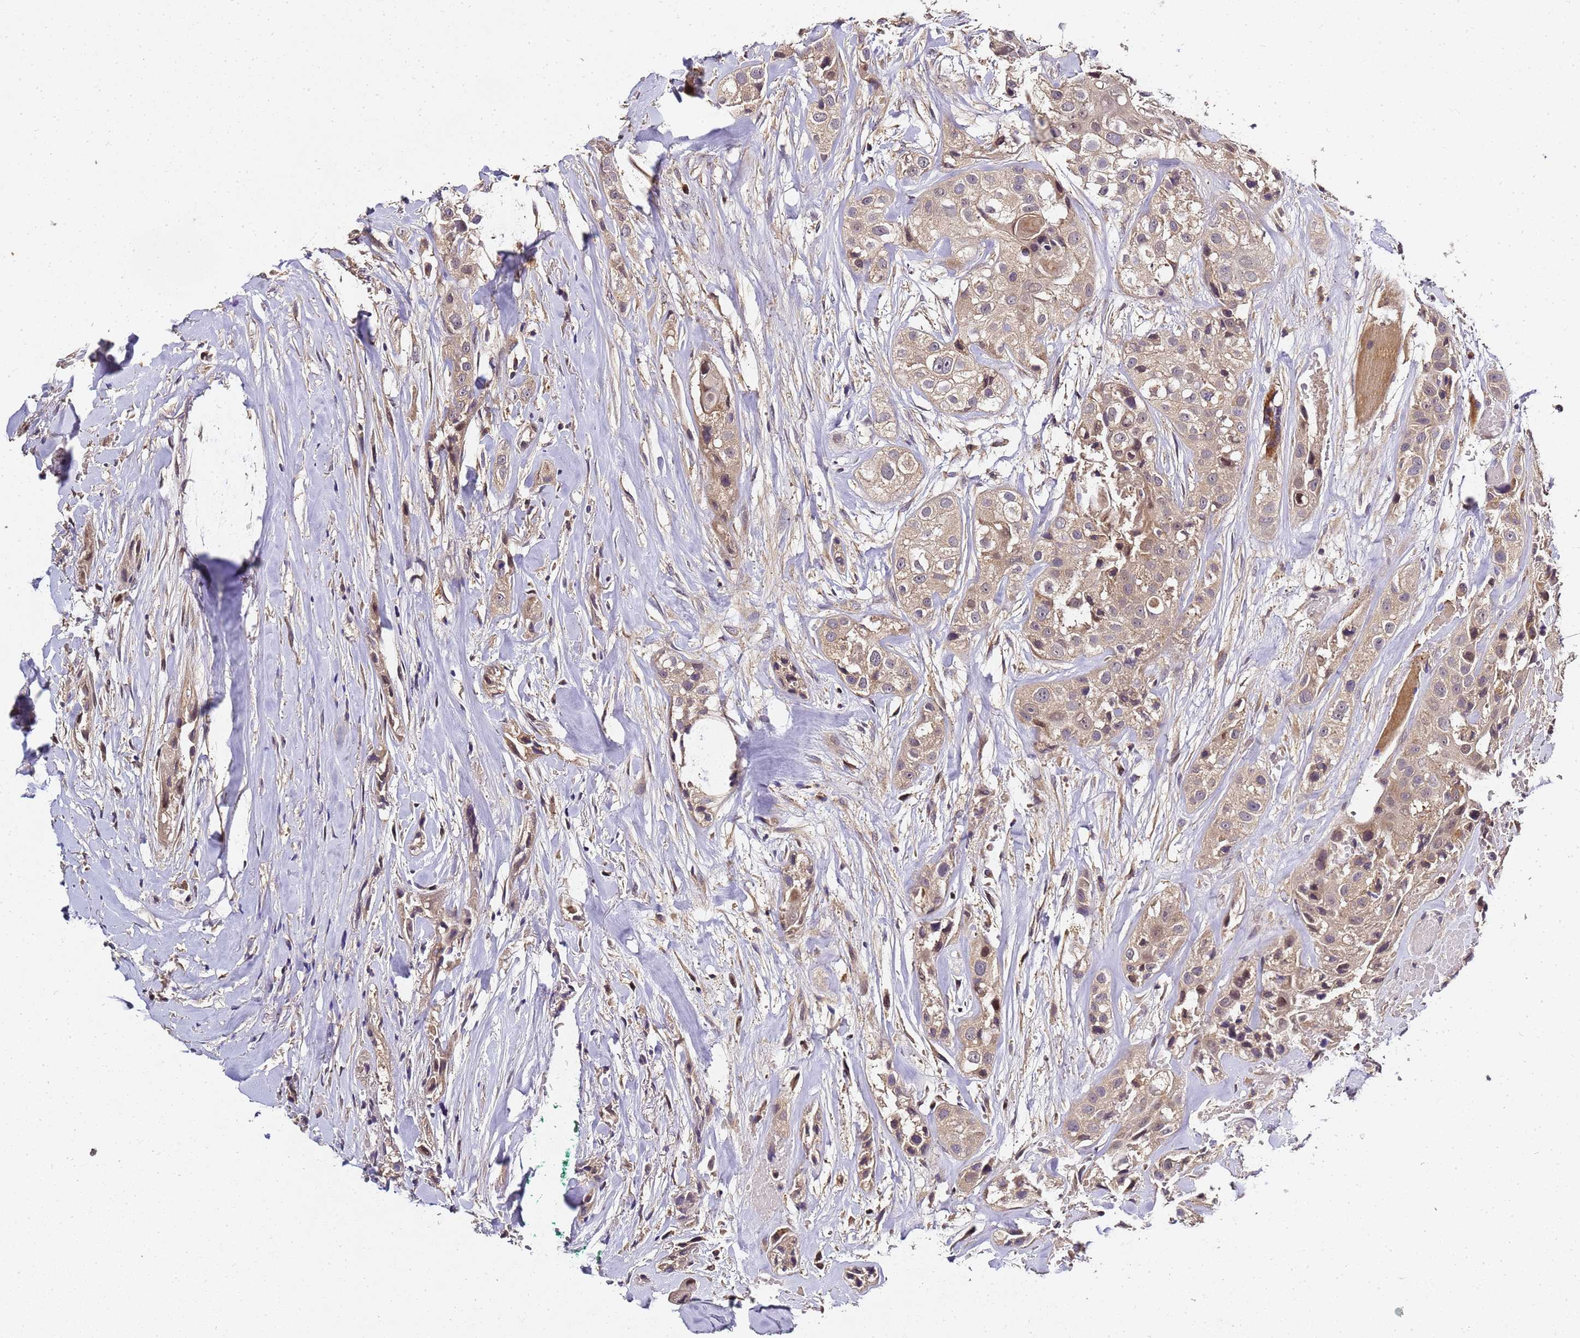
{"staining": {"intensity": "moderate", "quantity": "<25%", "location": "cytoplasmic/membranous,nuclear"}, "tissue": "head and neck cancer", "cell_type": "Tumor cells", "image_type": "cancer", "snomed": [{"axis": "morphology", "description": "Normal tissue, NOS"}, {"axis": "morphology", "description": "Squamous cell carcinoma, NOS"}, {"axis": "topography", "description": "Skeletal muscle"}, {"axis": "topography", "description": "Head-Neck"}], "caption": "Protein staining by IHC reveals moderate cytoplasmic/membranous and nuclear staining in approximately <25% of tumor cells in head and neck cancer (squamous cell carcinoma).", "gene": "LGI4", "patient": {"sex": "male", "age": 51}}